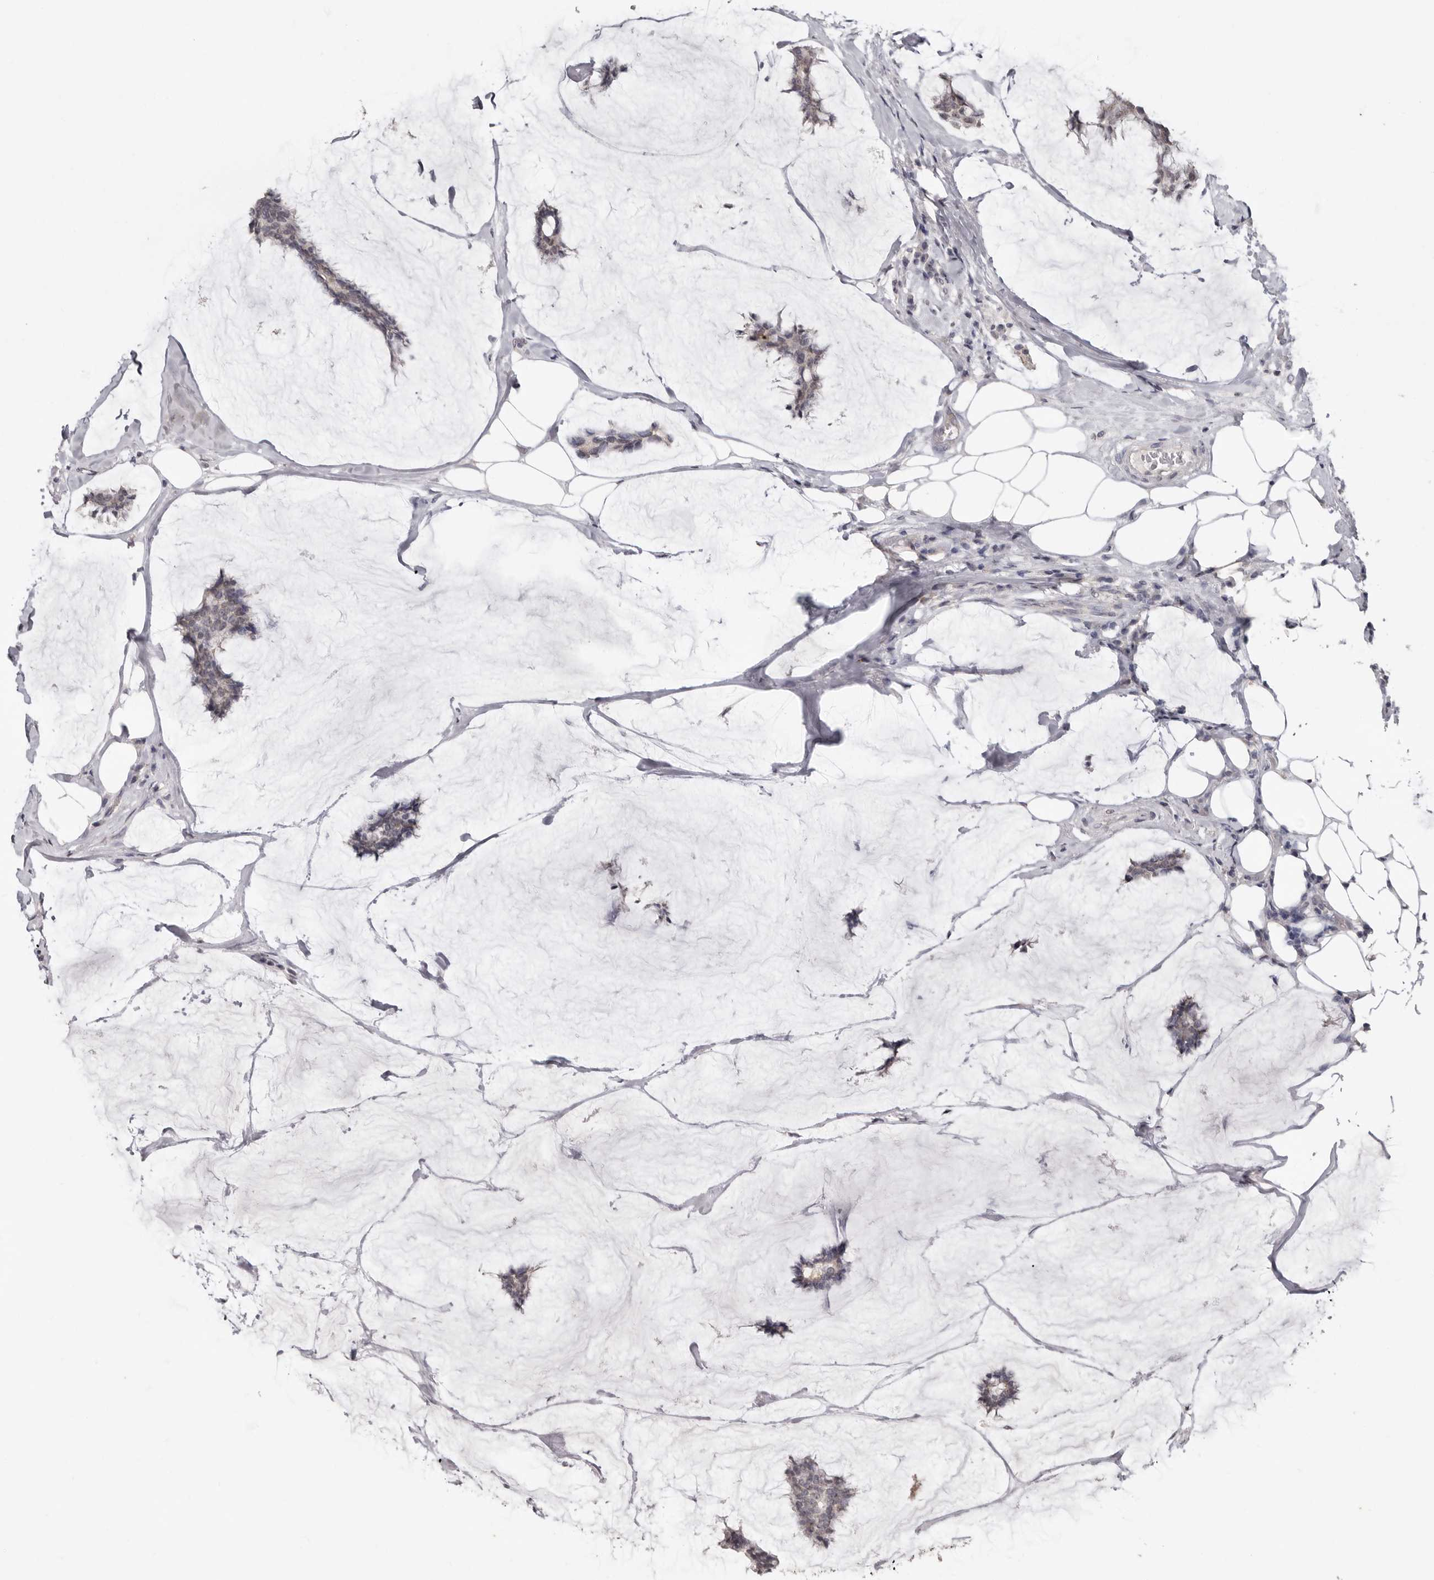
{"staining": {"intensity": "weak", "quantity": "25%-75%", "location": "nuclear"}, "tissue": "breast cancer", "cell_type": "Tumor cells", "image_type": "cancer", "snomed": [{"axis": "morphology", "description": "Duct carcinoma"}, {"axis": "topography", "description": "Breast"}], "caption": "Breast intraductal carcinoma tissue displays weak nuclear expression in about 25%-75% of tumor cells", "gene": "LINGO2", "patient": {"sex": "female", "age": 93}}